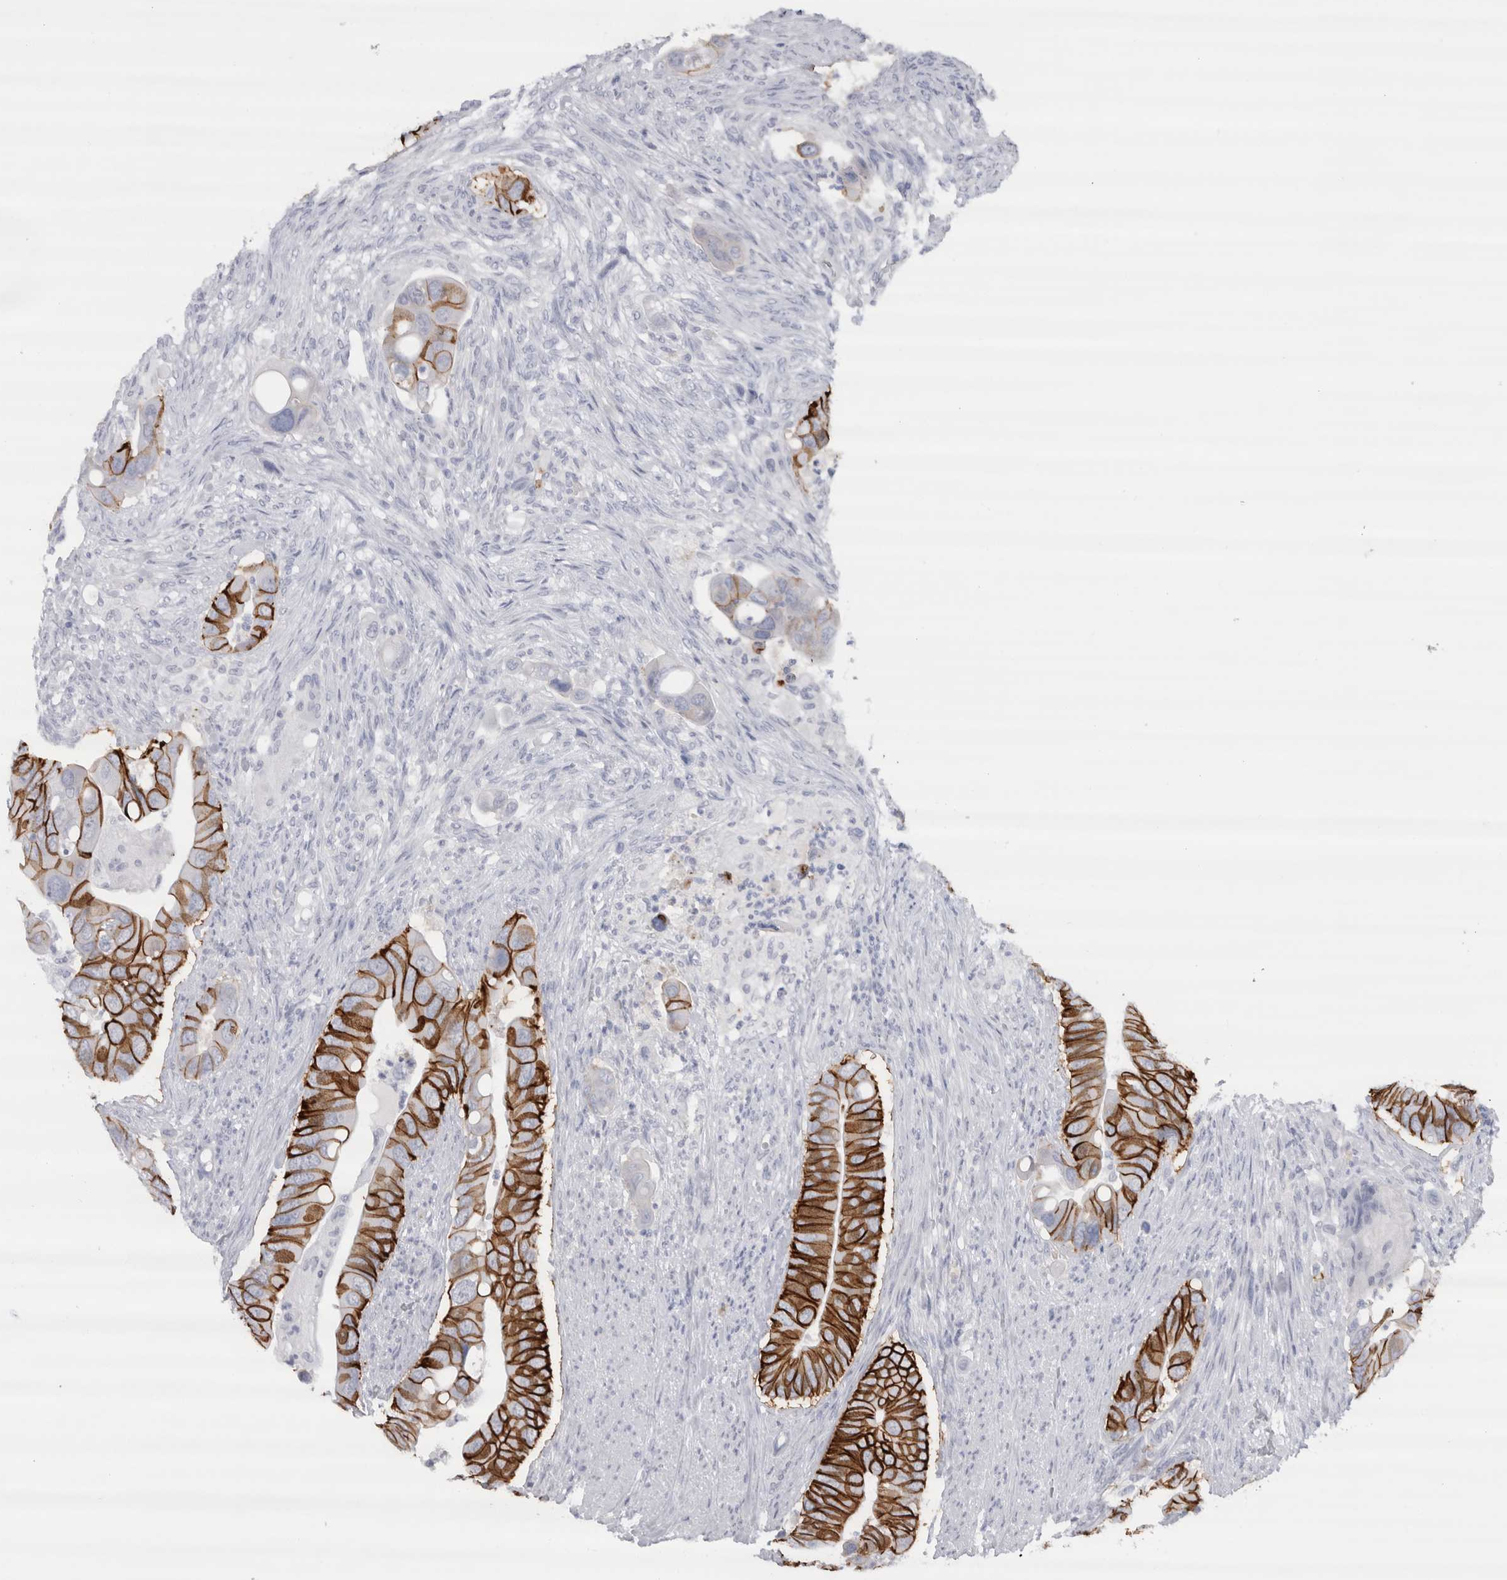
{"staining": {"intensity": "strong", "quantity": ">75%", "location": "cytoplasmic/membranous"}, "tissue": "colorectal cancer", "cell_type": "Tumor cells", "image_type": "cancer", "snomed": [{"axis": "morphology", "description": "Adenocarcinoma, NOS"}, {"axis": "topography", "description": "Rectum"}], "caption": "Adenocarcinoma (colorectal) stained for a protein (brown) demonstrates strong cytoplasmic/membranous positive positivity in about >75% of tumor cells.", "gene": "CDH17", "patient": {"sex": "female", "age": 57}}